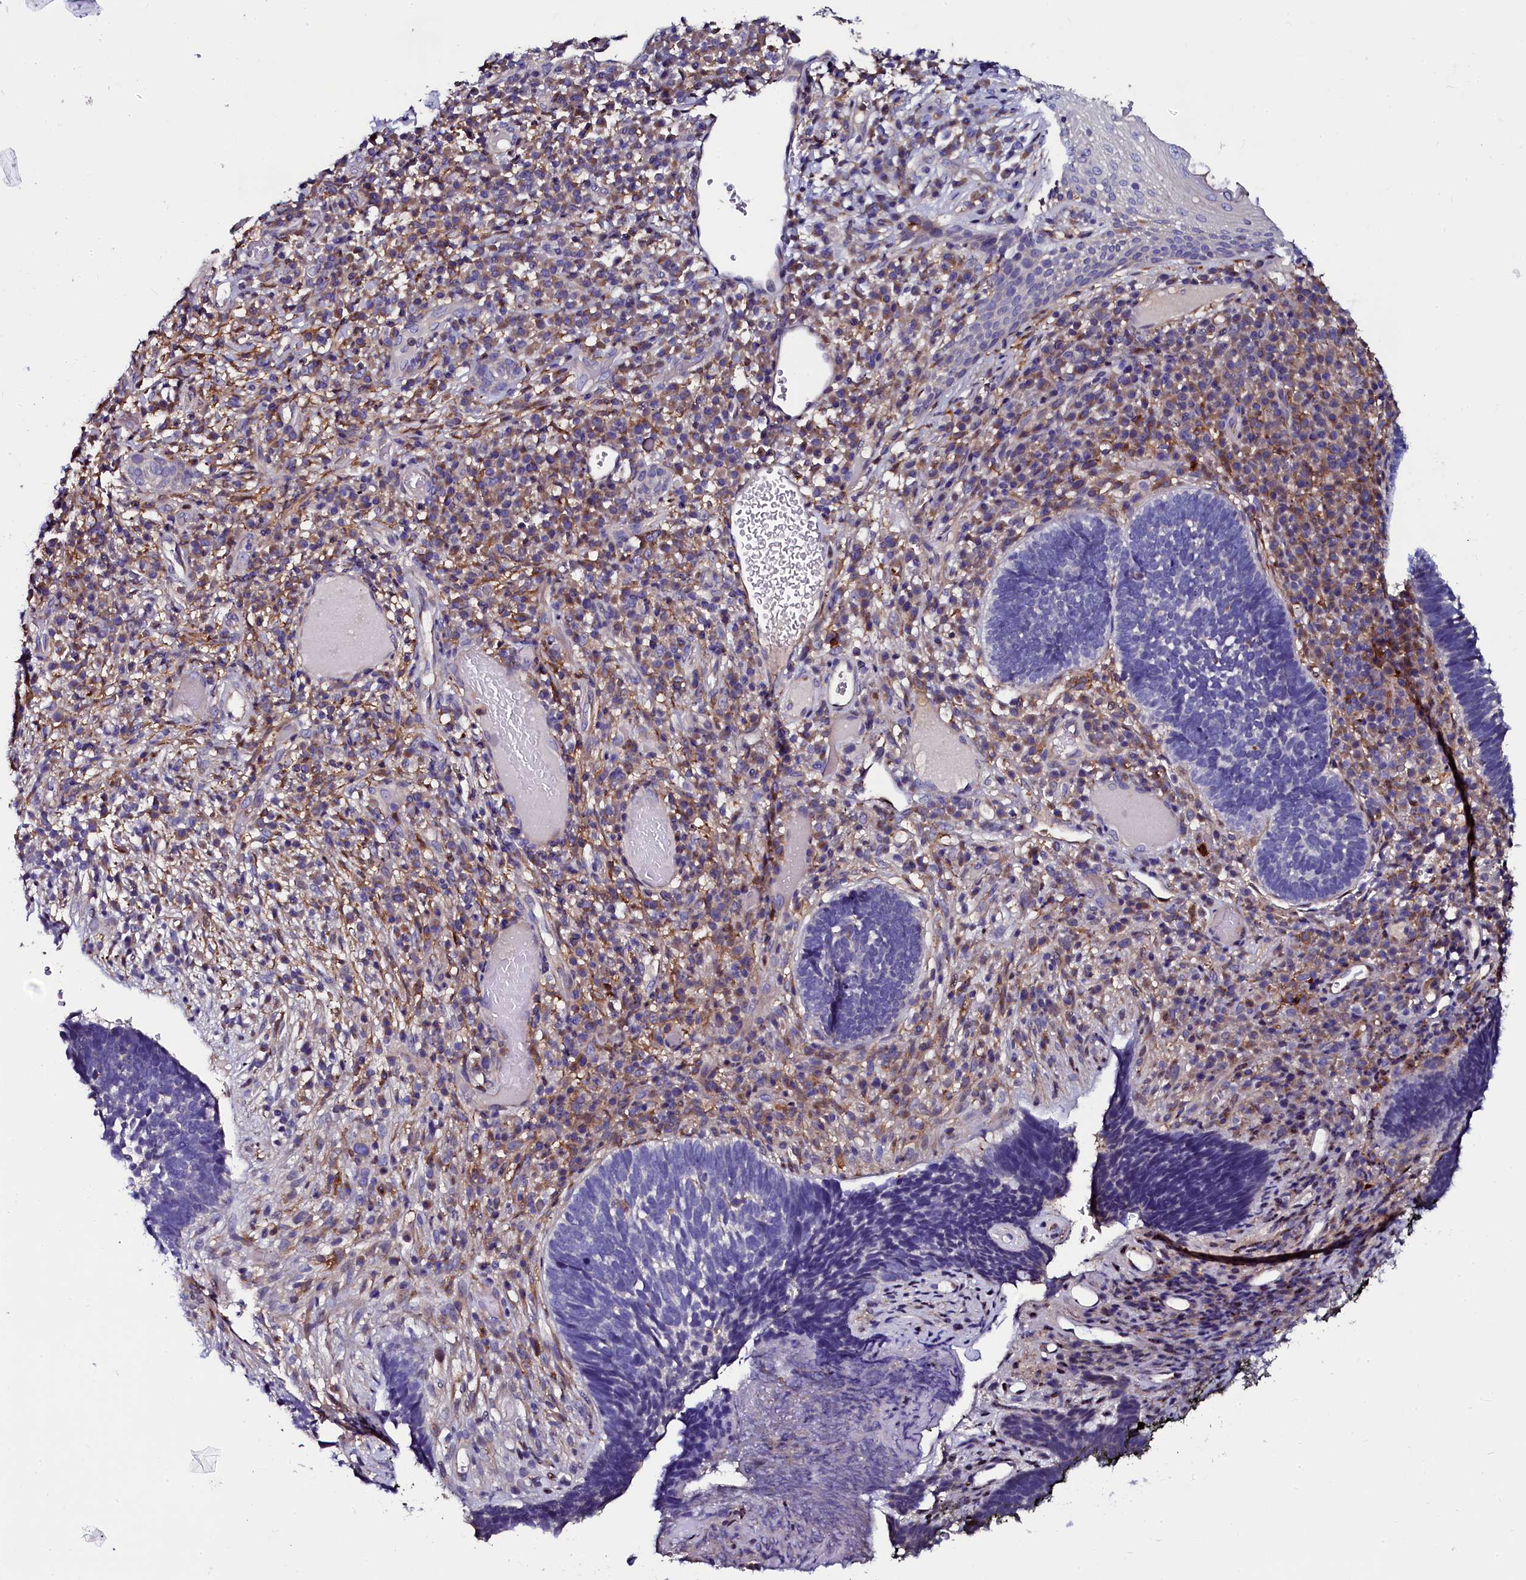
{"staining": {"intensity": "negative", "quantity": "none", "location": "none"}, "tissue": "skin cancer", "cell_type": "Tumor cells", "image_type": "cancer", "snomed": [{"axis": "morphology", "description": "Basal cell carcinoma"}, {"axis": "topography", "description": "Skin"}], "caption": "There is no significant staining in tumor cells of skin cancer.", "gene": "OTOL1", "patient": {"sex": "male", "age": 88}}